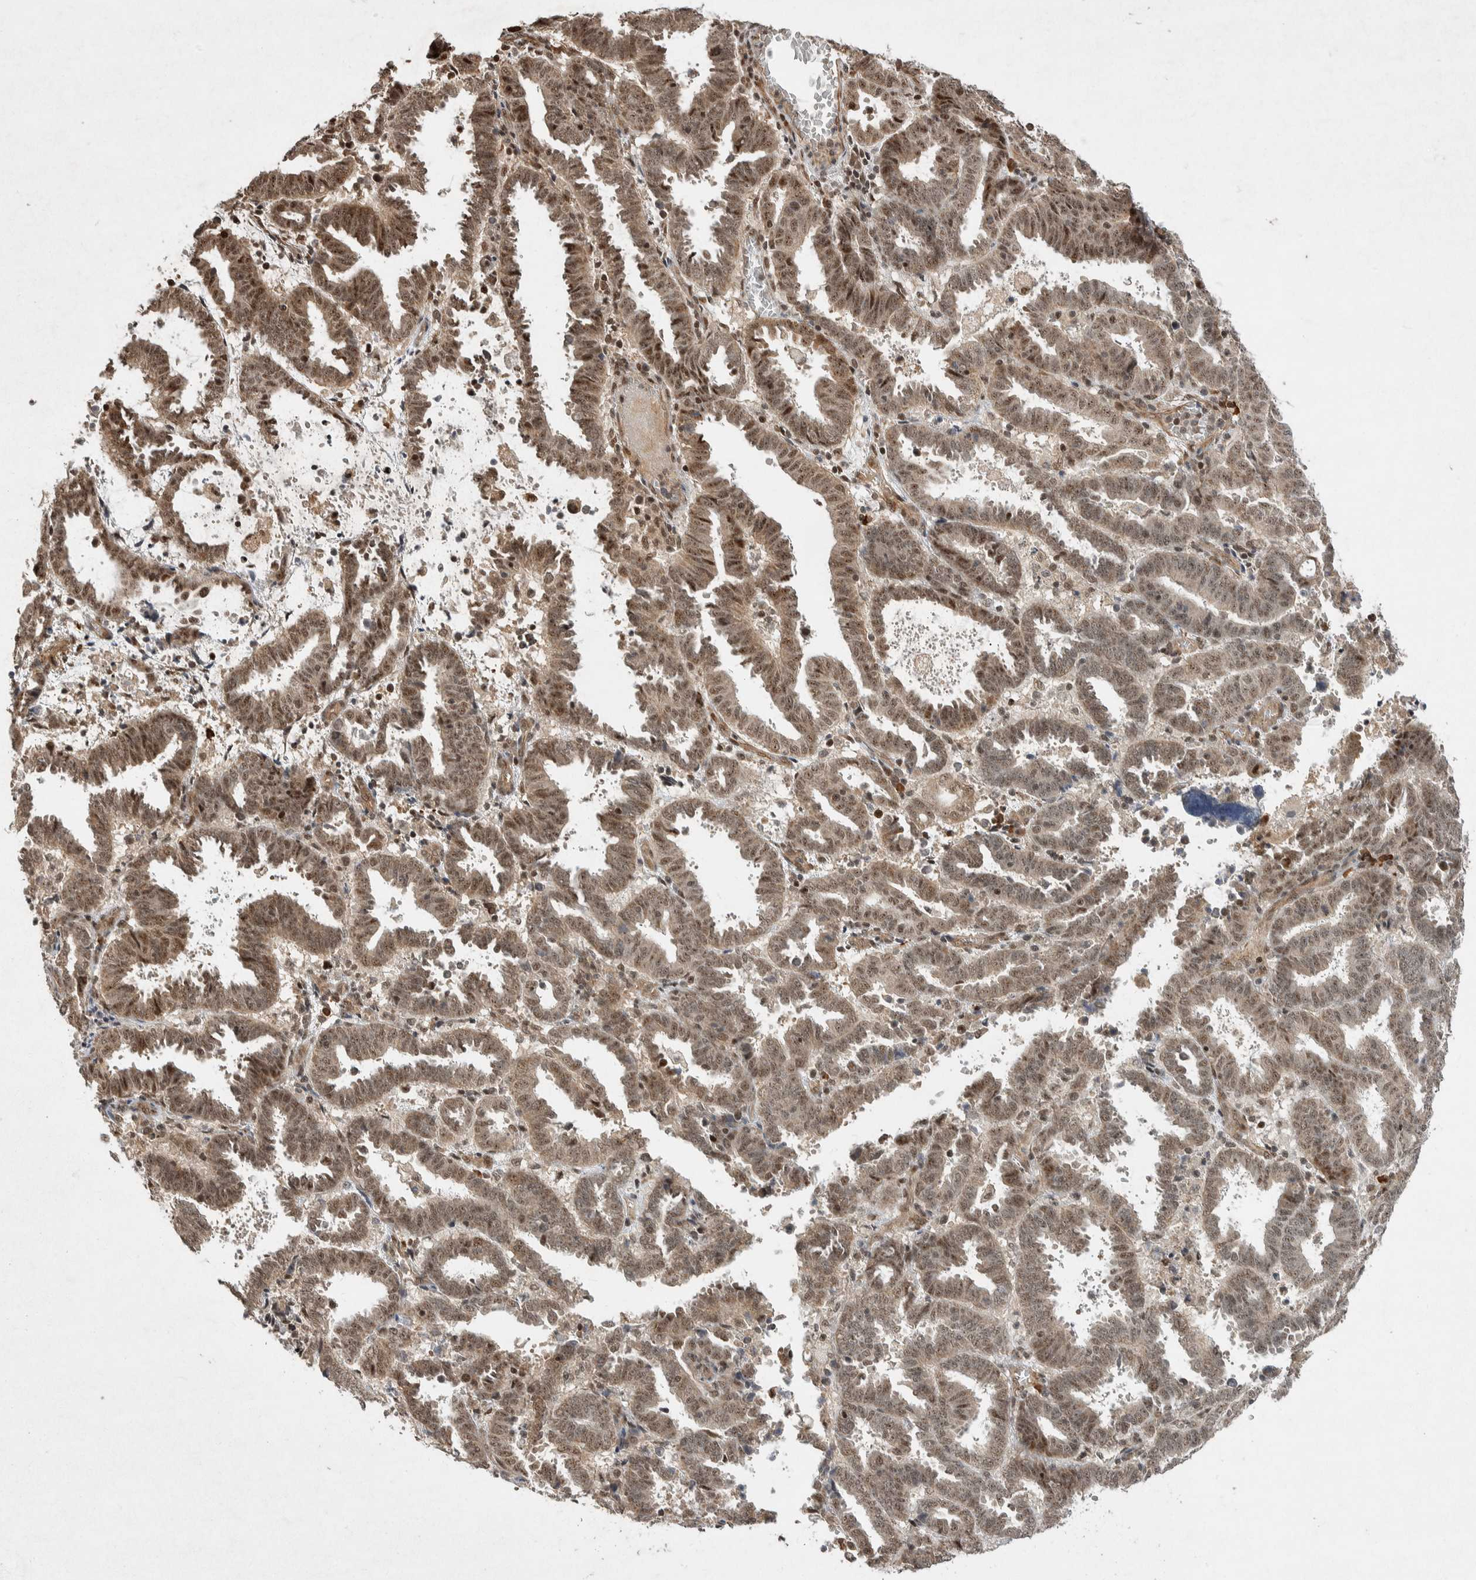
{"staining": {"intensity": "moderate", "quantity": ">75%", "location": "cytoplasmic/membranous,nuclear"}, "tissue": "endometrial cancer", "cell_type": "Tumor cells", "image_type": "cancer", "snomed": [{"axis": "morphology", "description": "Adenocarcinoma, NOS"}, {"axis": "topography", "description": "Uterus"}], "caption": "Endometrial cancer (adenocarcinoma) stained for a protein shows moderate cytoplasmic/membranous and nuclear positivity in tumor cells. Using DAB (brown) and hematoxylin (blue) stains, captured at high magnification using brightfield microscopy.", "gene": "TOR1B", "patient": {"sex": "female", "age": 83}}